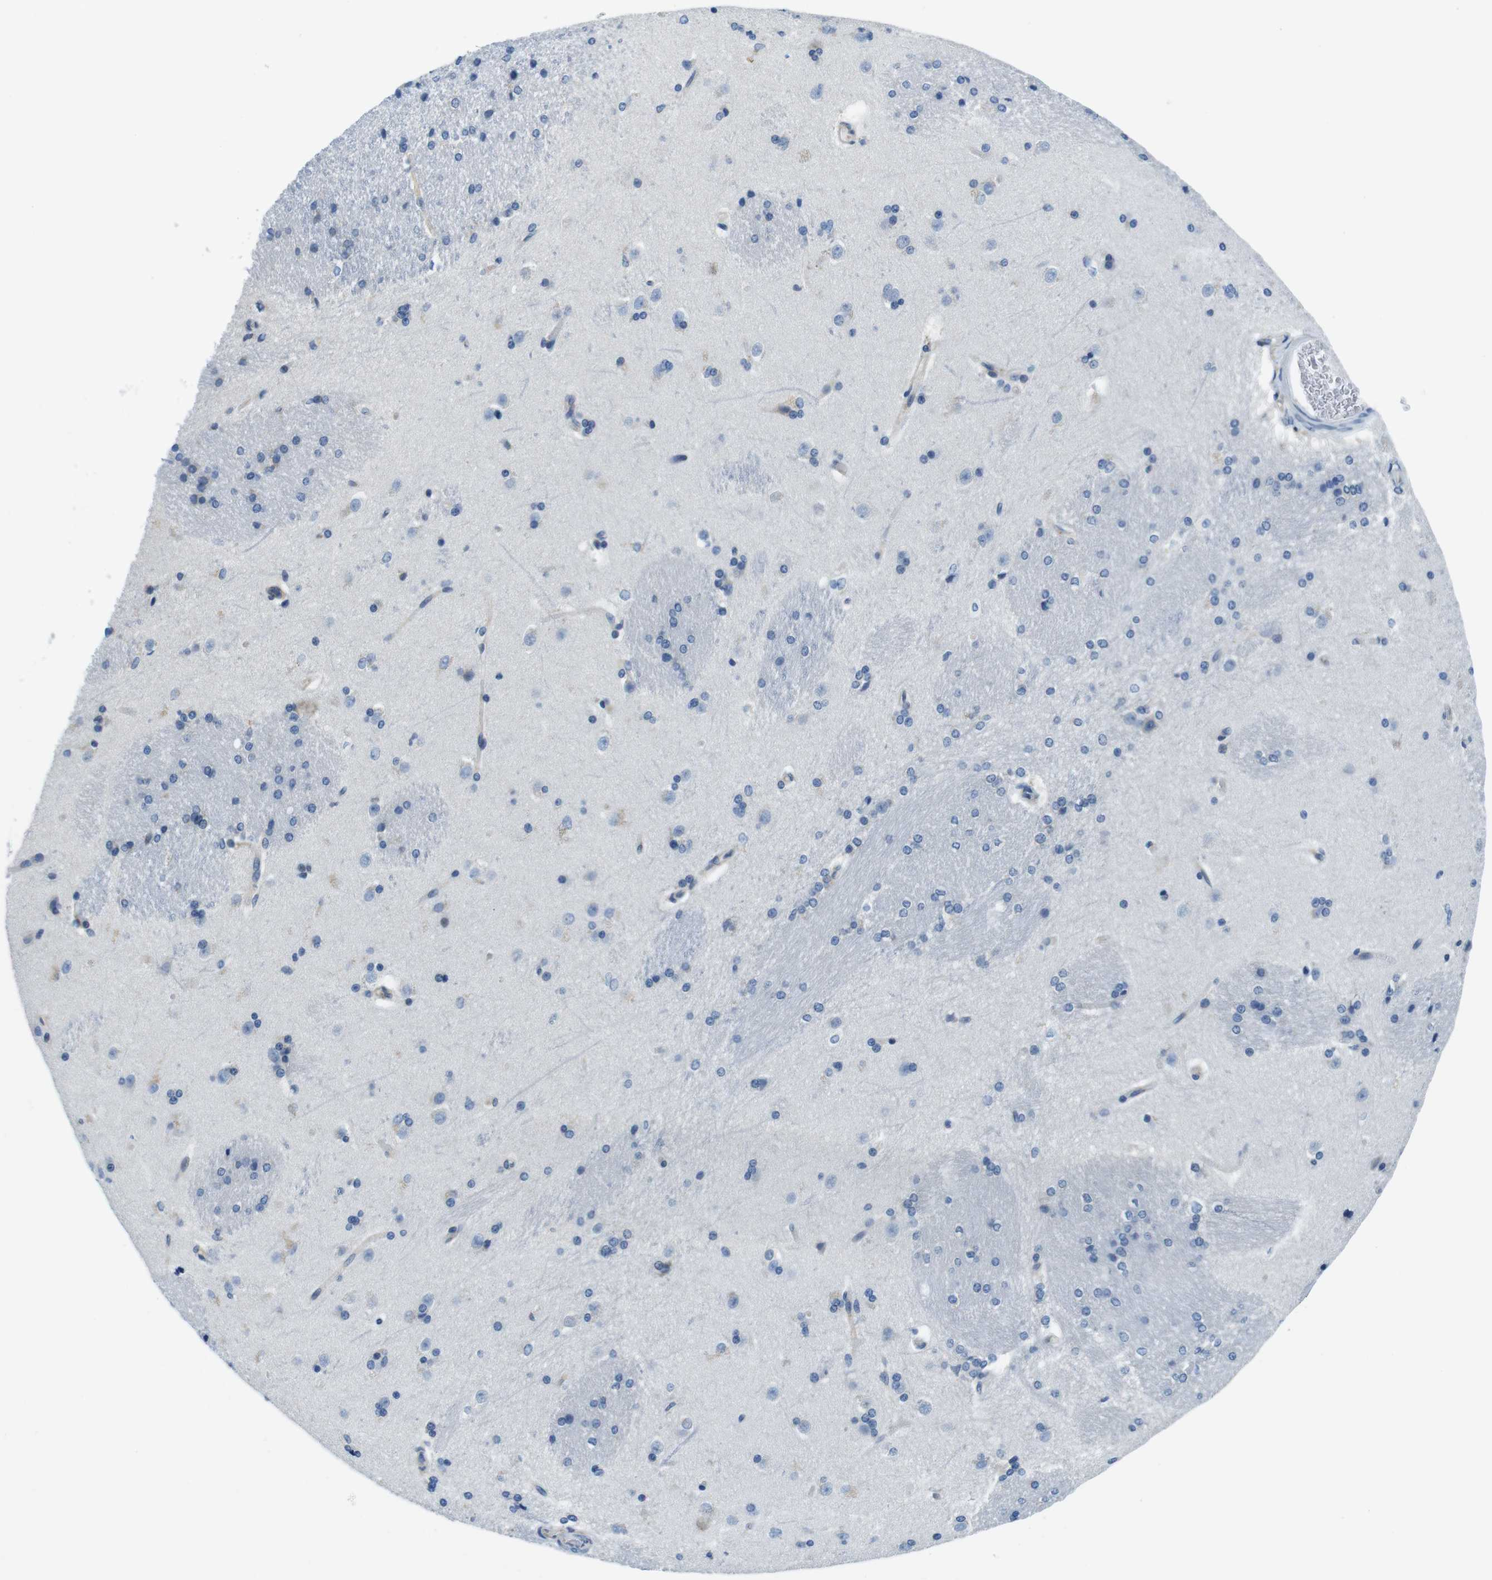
{"staining": {"intensity": "negative", "quantity": "none", "location": "none"}, "tissue": "caudate", "cell_type": "Glial cells", "image_type": "normal", "snomed": [{"axis": "morphology", "description": "Normal tissue, NOS"}, {"axis": "topography", "description": "Lateral ventricle wall"}], "caption": "Immunohistochemistry micrograph of normal caudate stained for a protein (brown), which shows no expression in glial cells. (DAB IHC visualized using brightfield microscopy, high magnification).", "gene": "EIF2B5", "patient": {"sex": "female", "age": 19}}